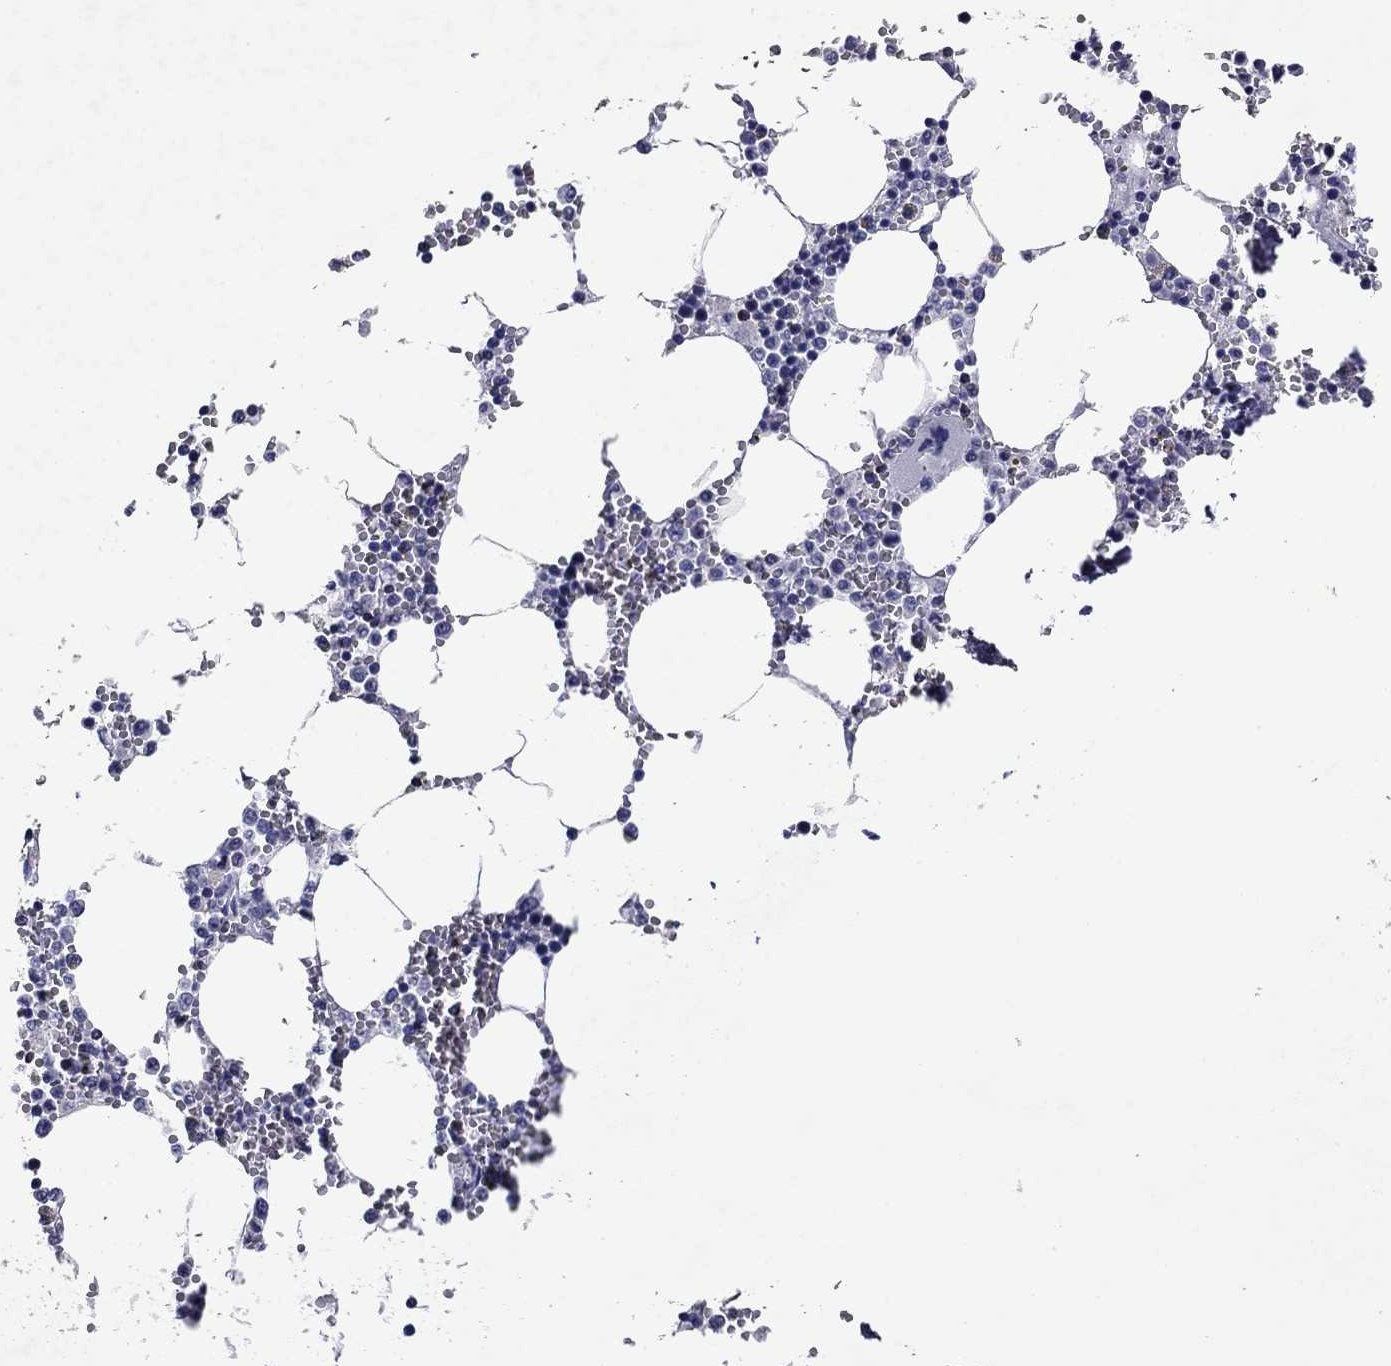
{"staining": {"intensity": "negative", "quantity": "none", "location": "none"}, "tissue": "bone marrow", "cell_type": "Hematopoietic cells", "image_type": "normal", "snomed": [{"axis": "morphology", "description": "Normal tissue, NOS"}, {"axis": "topography", "description": "Bone marrow"}], "caption": "High power microscopy micrograph of an immunohistochemistry image of benign bone marrow, revealing no significant positivity in hematopoietic cells.", "gene": "GZMK", "patient": {"sex": "male", "age": 54}}